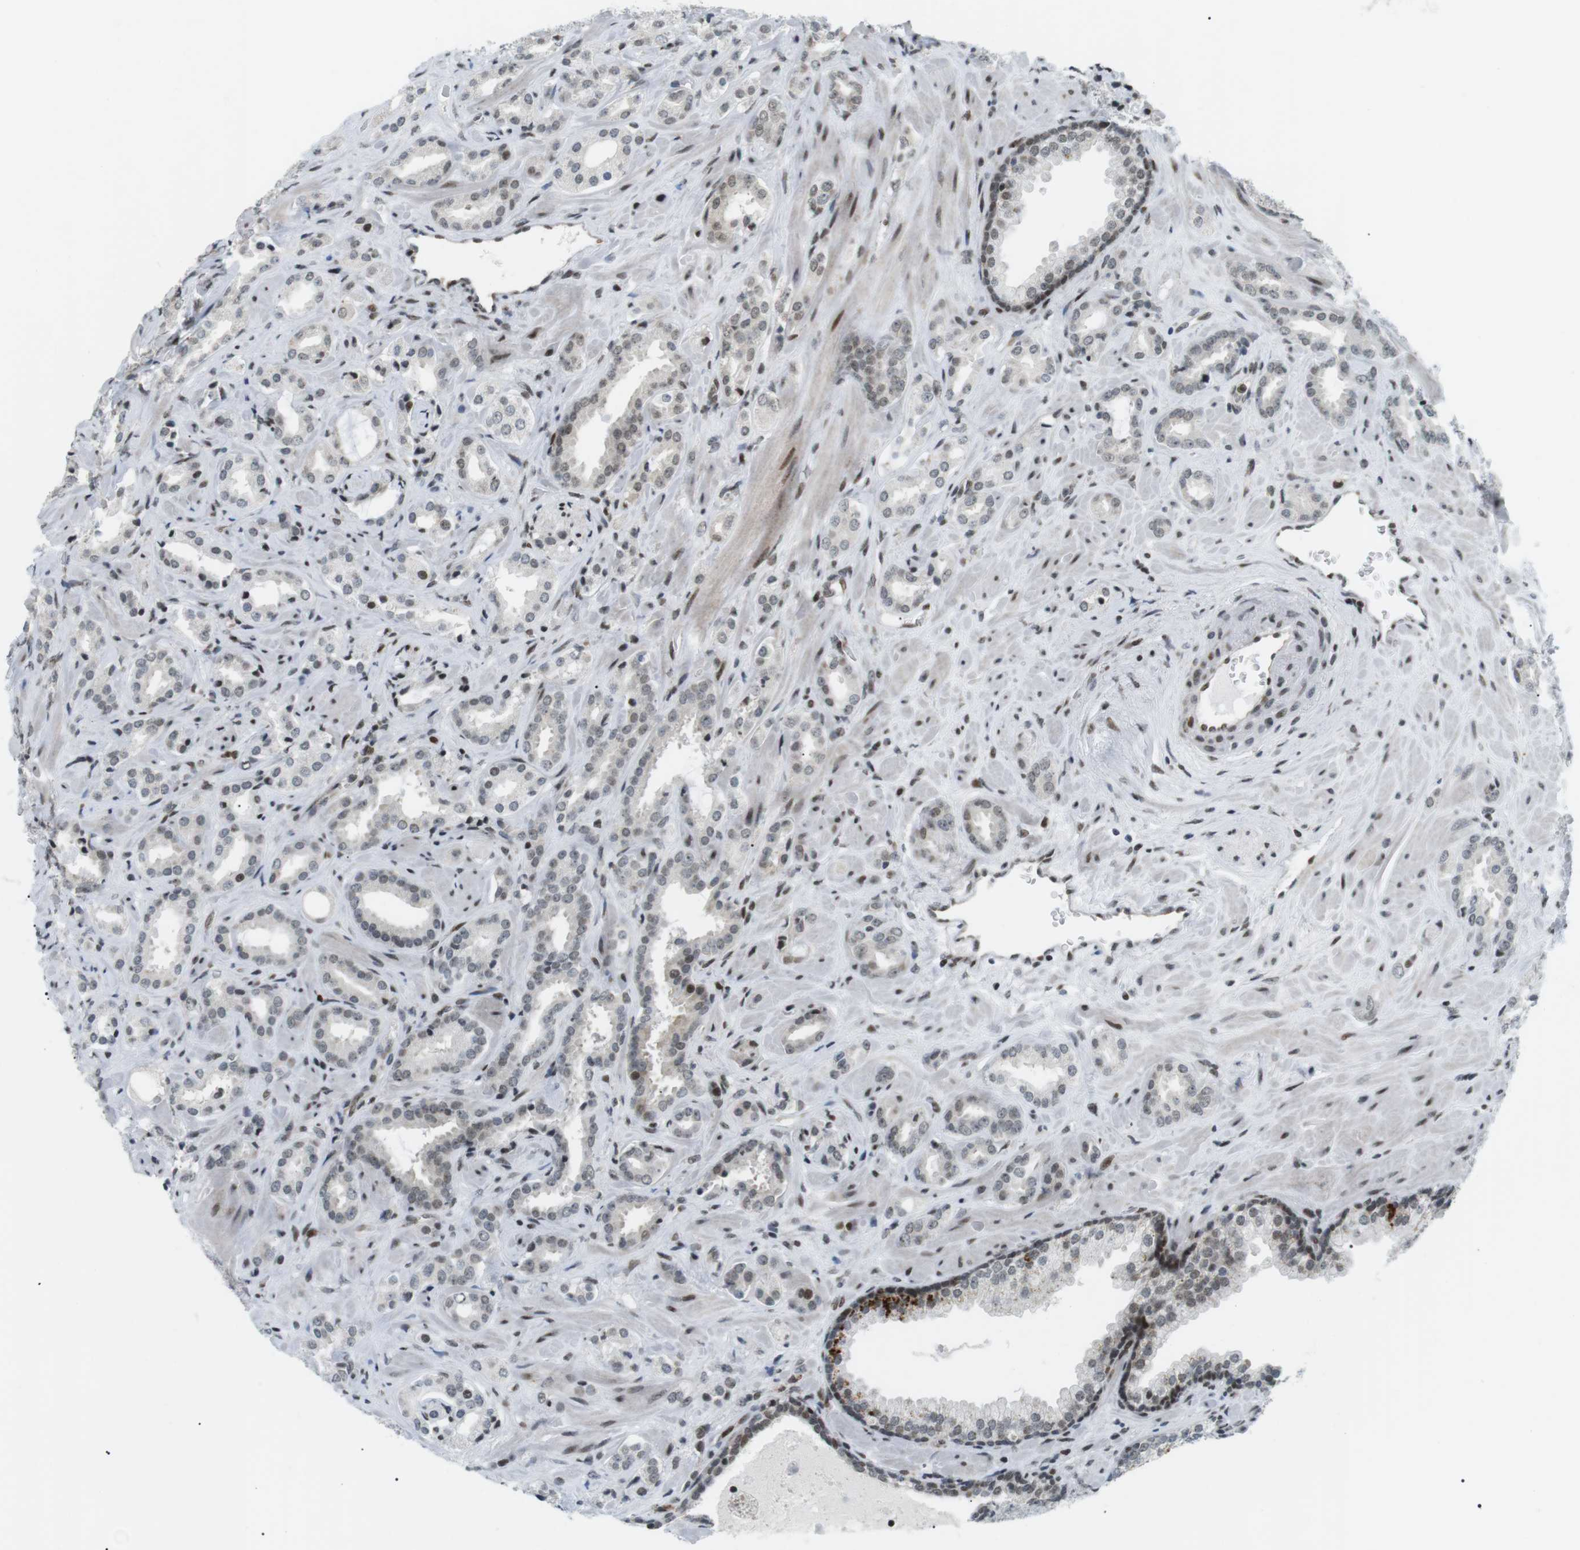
{"staining": {"intensity": "weak", "quantity": "<25%", "location": "nuclear"}, "tissue": "prostate cancer", "cell_type": "Tumor cells", "image_type": "cancer", "snomed": [{"axis": "morphology", "description": "Adenocarcinoma, High grade"}, {"axis": "topography", "description": "Prostate"}], "caption": "Image shows no significant protein expression in tumor cells of high-grade adenocarcinoma (prostate).", "gene": "CDC27", "patient": {"sex": "male", "age": 64}}